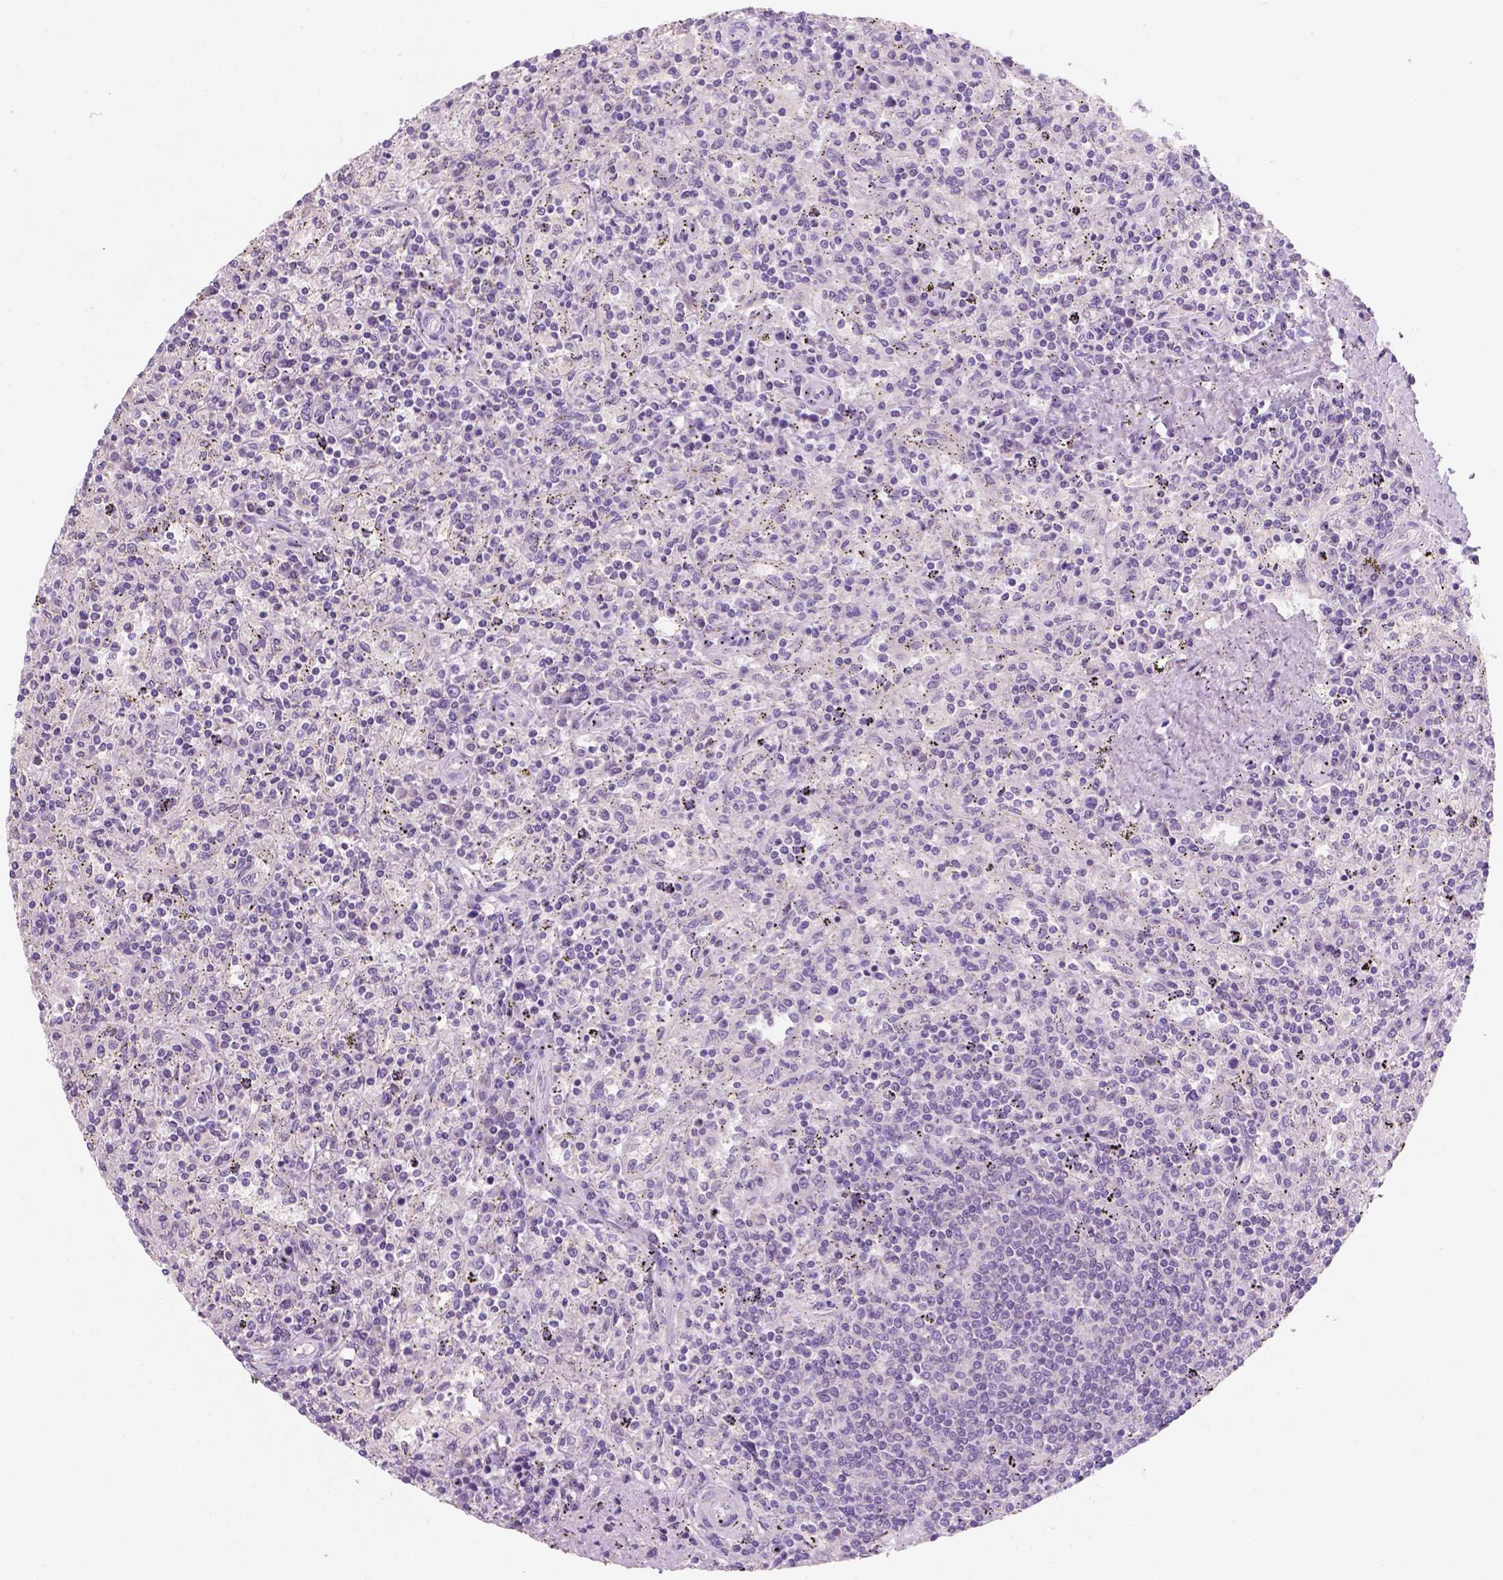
{"staining": {"intensity": "negative", "quantity": "none", "location": "none"}, "tissue": "lymphoma", "cell_type": "Tumor cells", "image_type": "cancer", "snomed": [{"axis": "morphology", "description": "Malignant lymphoma, non-Hodgkin's type, Low grade"}, {"axis": "topography", "description": "Spleen"}], "caption": "High power microscopy micrograph of an IHC photomicrograph of lymphoma, revealing no significant positivity in tumor cells.", "gene": "SBSN", "patient": {"sex": "male", "age": 62}}